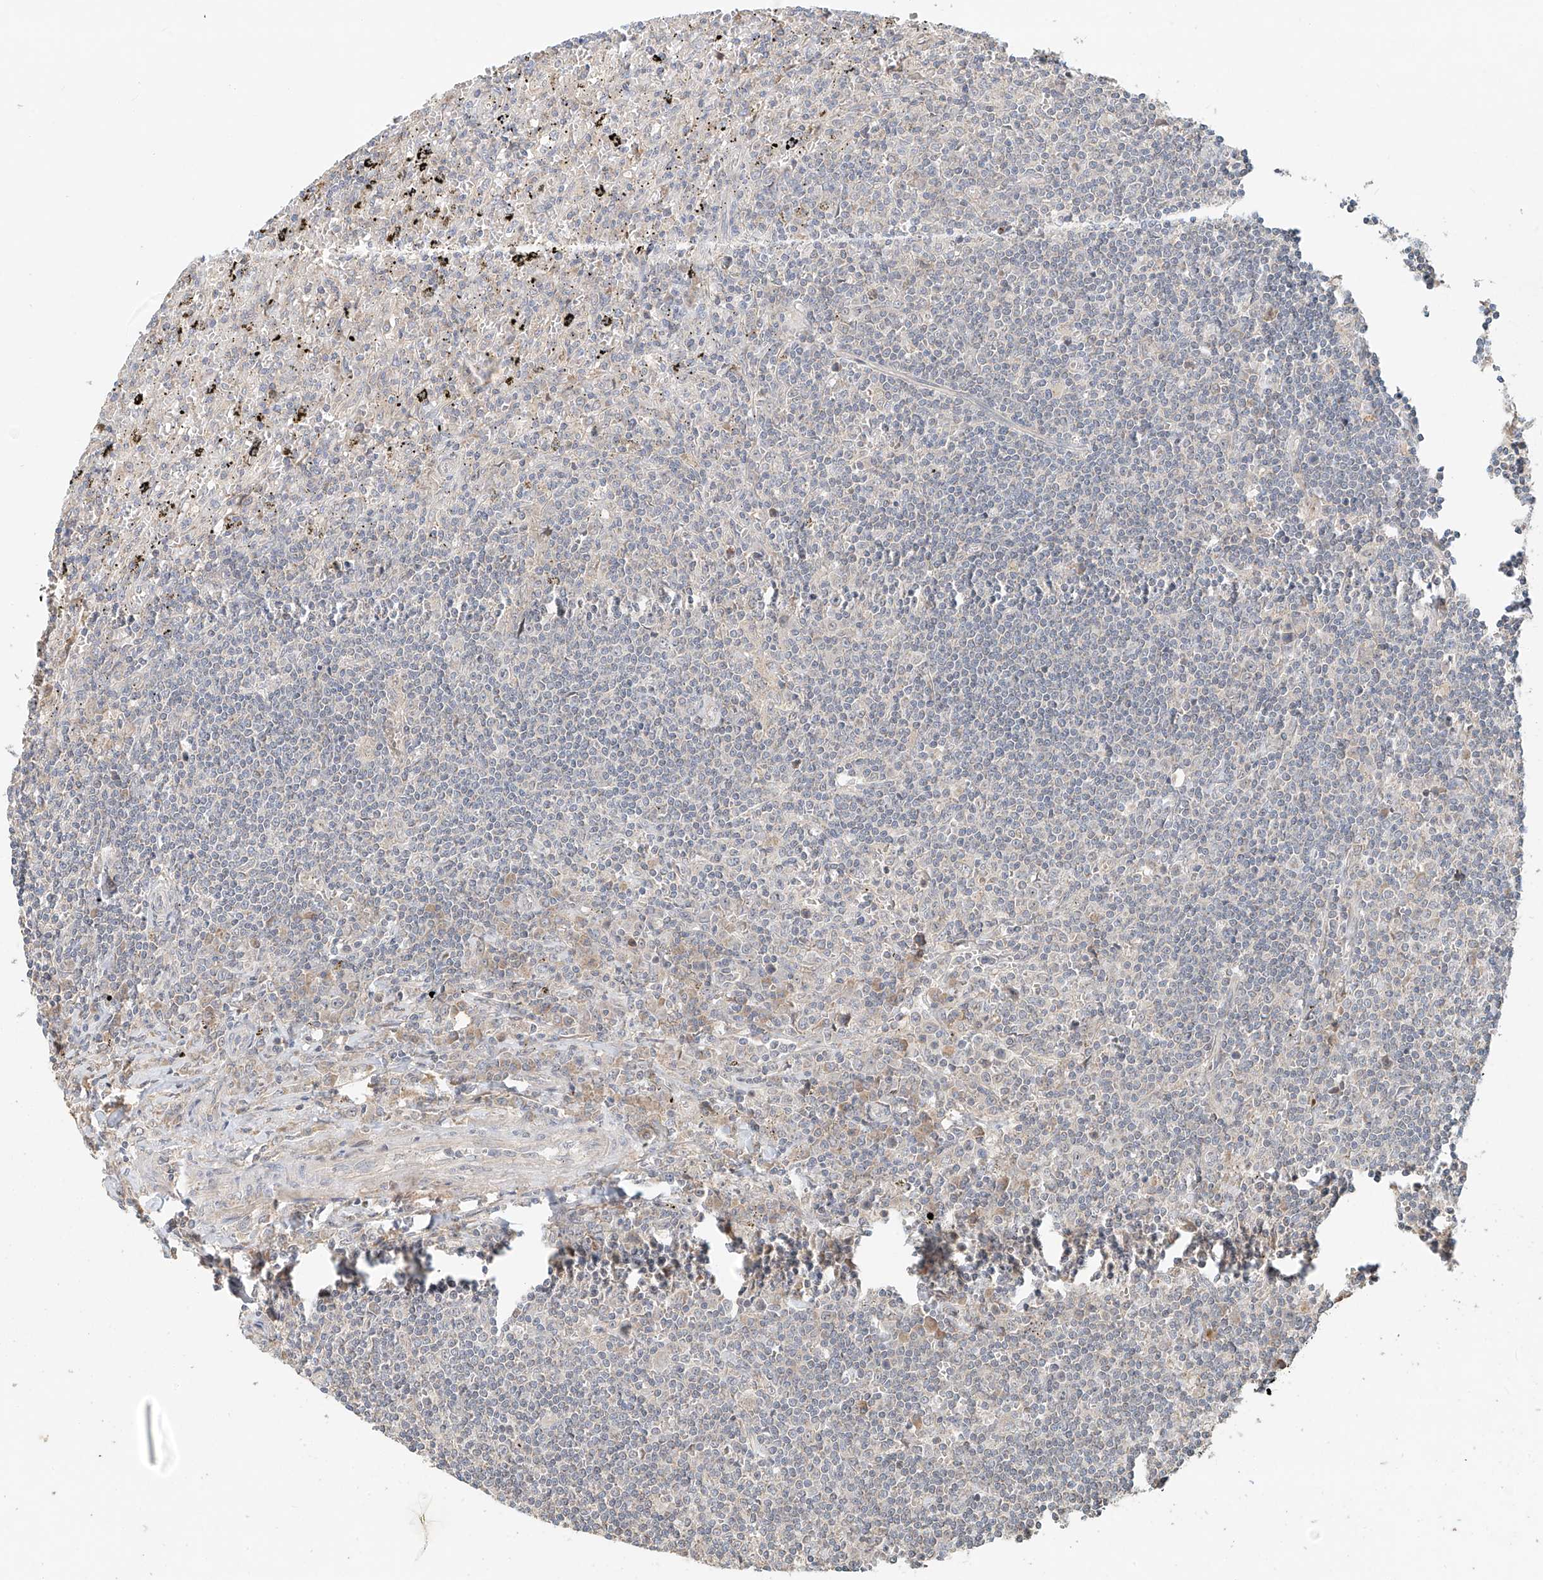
{"staining": {"intensity": "negative", "quantity": "none", "location": "none"}, "tissue": "lymphoma", "cell_type": "Tumor cells", "image_type": "cancer", "snomed": [{"axis": "morphology", "description": "Malignant lymphoma, non-Hodgkin's type, Low grade"}, {"axis": "topography", "description": "Spleen"}], "caption": "Immunohistochemistry (IHC) of human lymphoma shows no expression in tumor cells.", "gene": "TMEM61", "patient": {"sex": "male", "age": 76}}